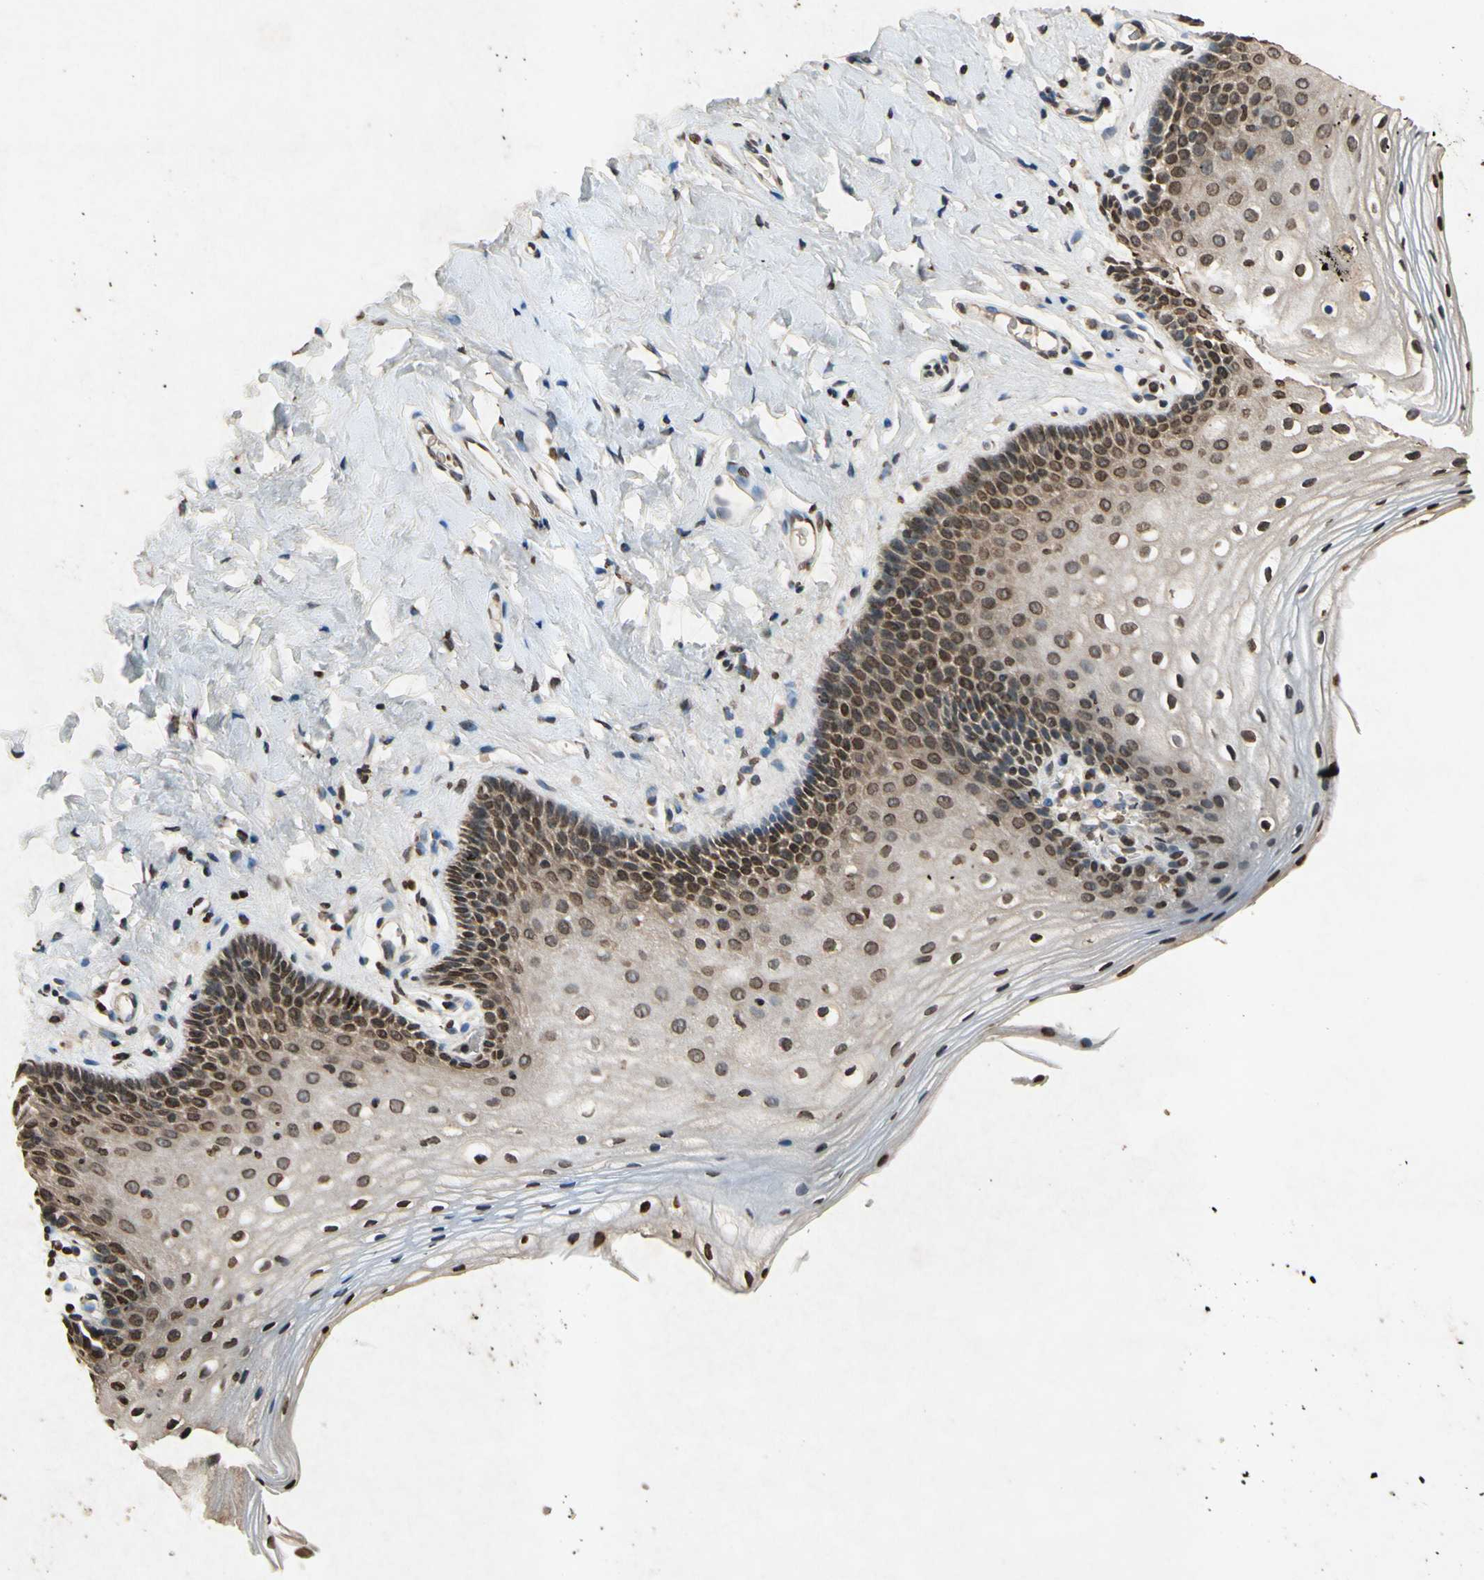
{"staining": {"intensity": "moderate", "quantity": "25%-75%", "location": "cytoplasmic/membranous,nuclear"}, "tissue": "vagina", "cell_type": "Squamous epithelial cells", "image_type": "normal", "snomed": [{"axis": "morphology", "description": "Normal tissue, NOS"}, {"axis": "topography", "description": "Vagina"}], "caption": "Immunohistochemical staining of normal human vagina shows medium levels of moderate cytoplasmic/membranous,nuclear positivity in approximately 25%-75% of squamous epithelial cells. The staining was performed using DAB, with brown indicating positive protein expression. Nuclei are stained blue with hematoxylin.", "gene": "HOXB3", "patient": {"sex": "female", "age": 55}}